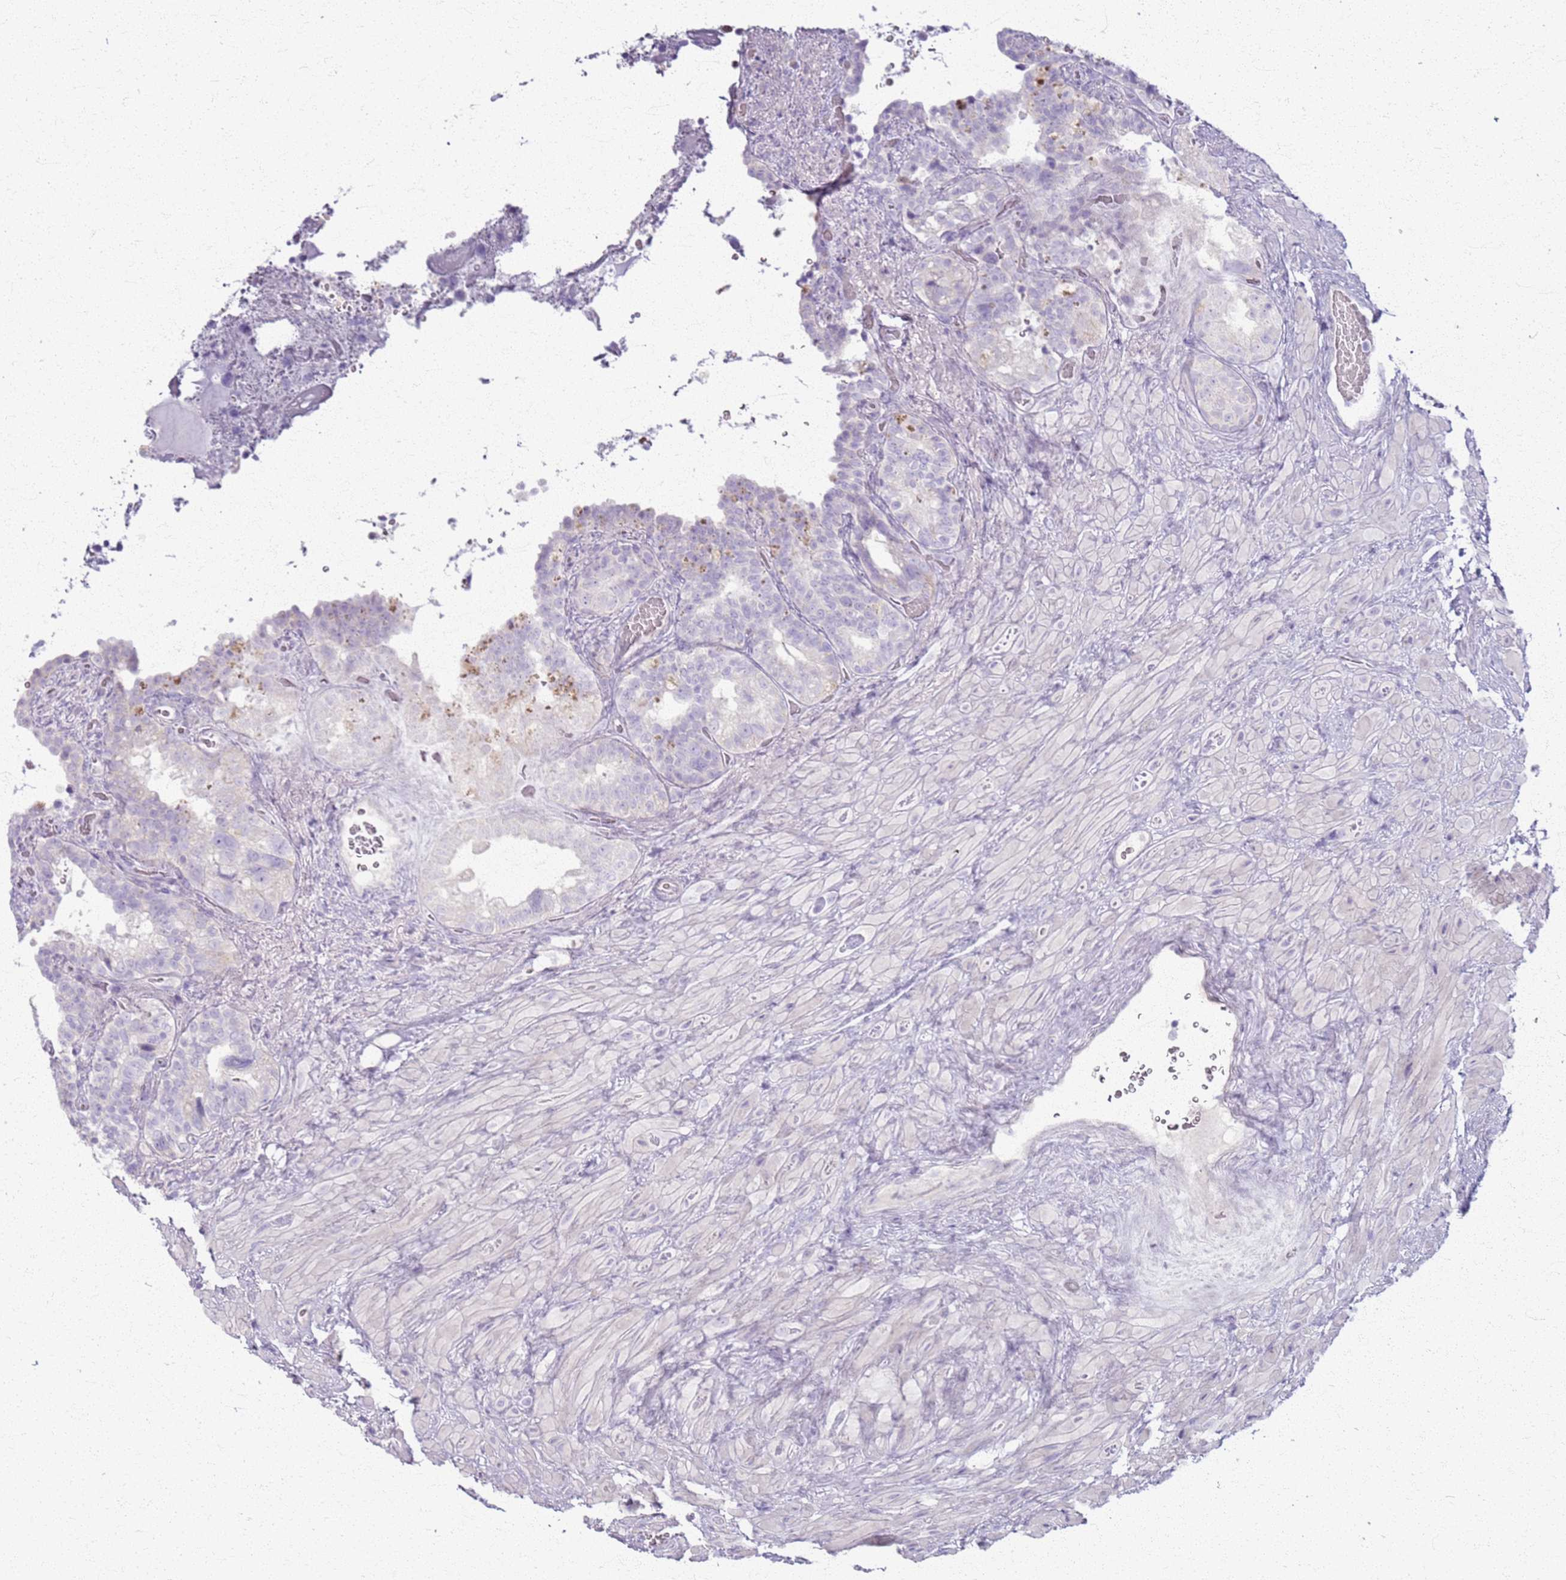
{"staining": {"intensity": "negative", "quantity": "none", "location": "none"}, "tissue": "seminal vesicle", "cell_type": "Glandular cells", "image_type": "normal", "snomed": [{"axis": "morphology", "description": "Normal tissue, NOS"}, {"axis": "topography", "description": "Seminal veicle"}, {"axis": "topography", "description": "Peripheral nerve tissue"}], "caption": "Image shows no protein positivity in glandular cells of normal seminal vesicle.", "gene": "CSRP3", "patient": {"sex": "male", "age": 67}}